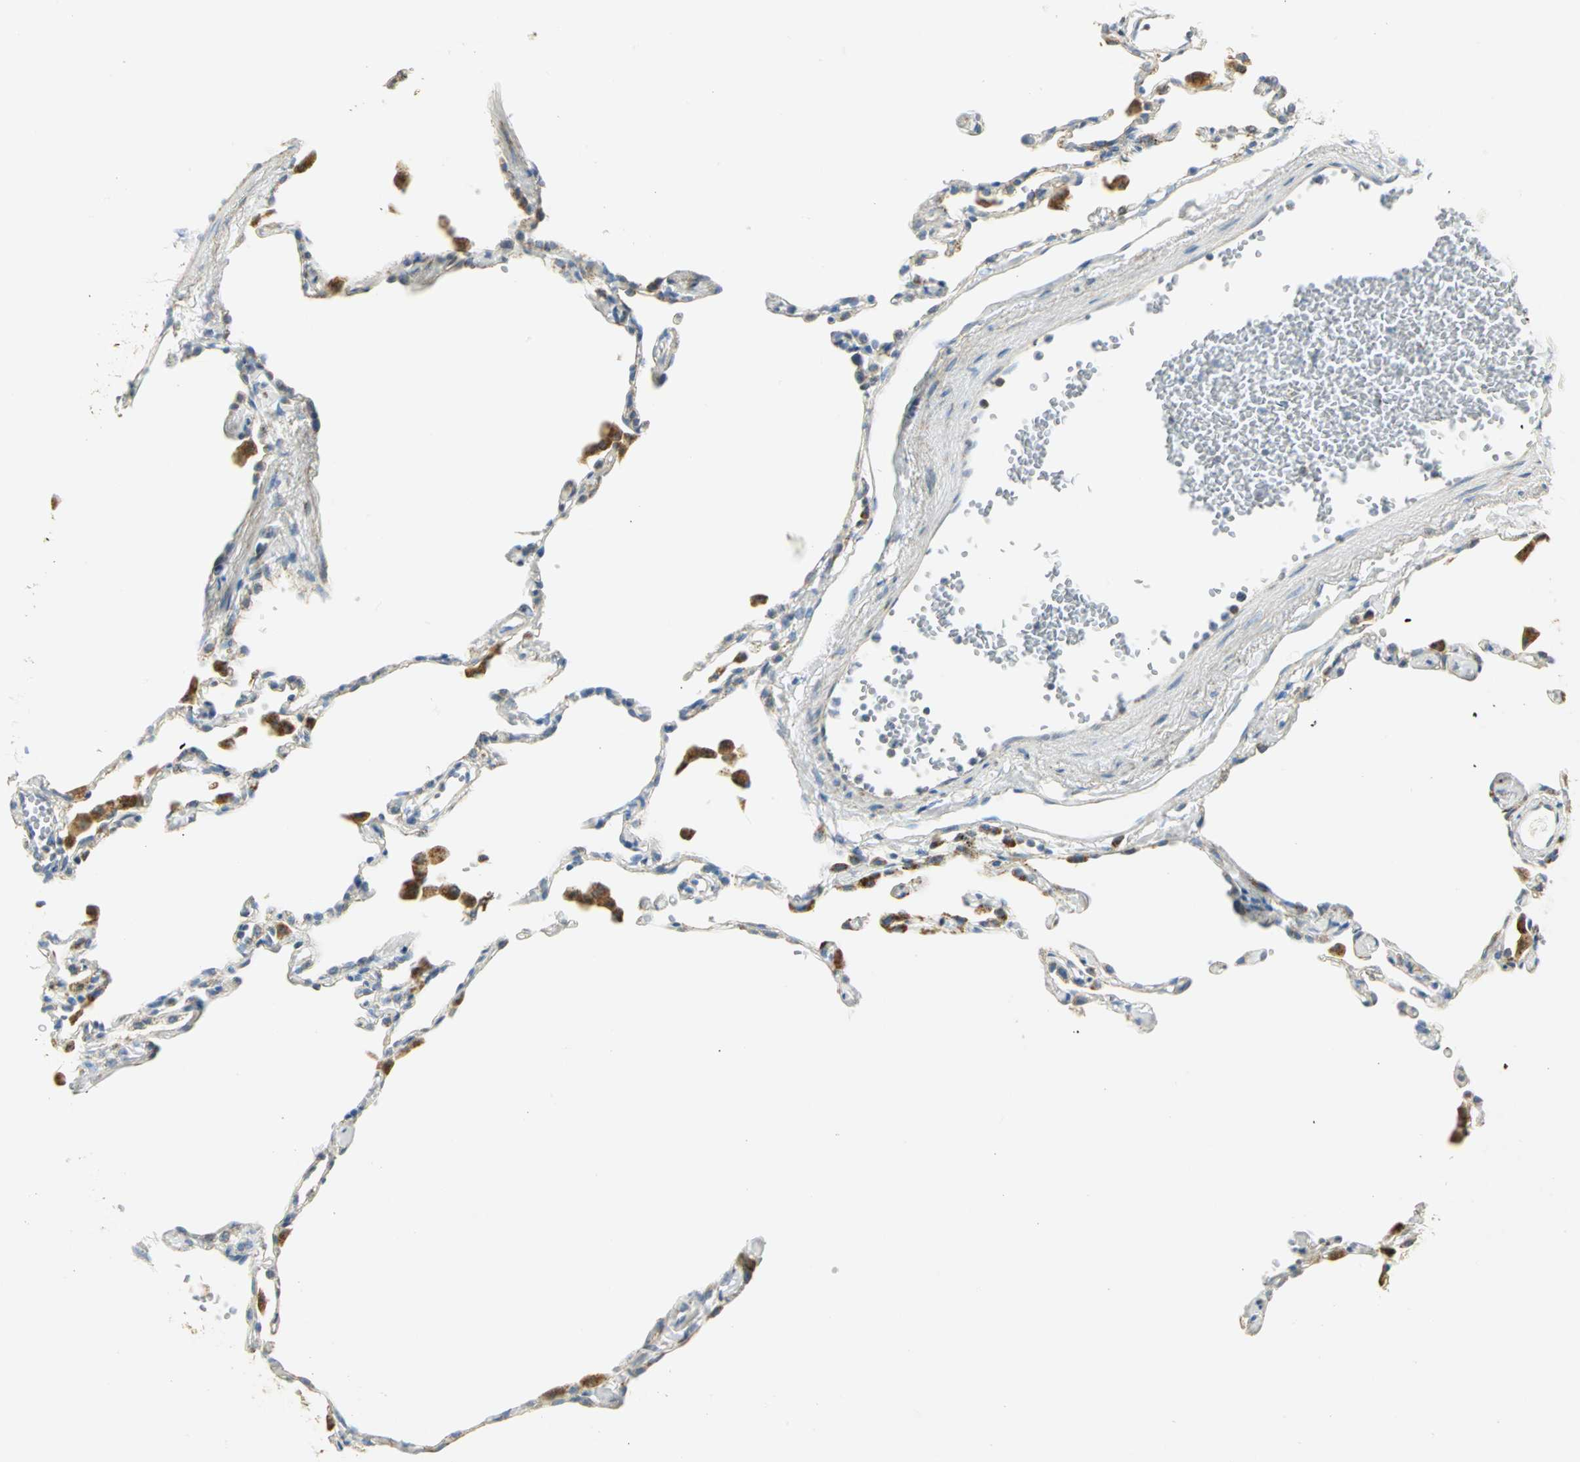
{"staining": {"intensity": "weak", "quantity": "<25%", "location": "cytoplasmic/membranous"}, "tissue": "lung", "cell_type": "Alveolar cells", "image_type": "normal", "snomed": [{"axis": "morphology", "description": "Normal tissue, NOS"}, {"axis": "topography", "description": "Lung"}], "caption": "Immunohistochemistry (IHC) image of normal human lung stained for a protein (brown), which reveals no staining in alveolar cells.", "gene": "NTRK1", "patient": {"sex": "female", "age": 49}}